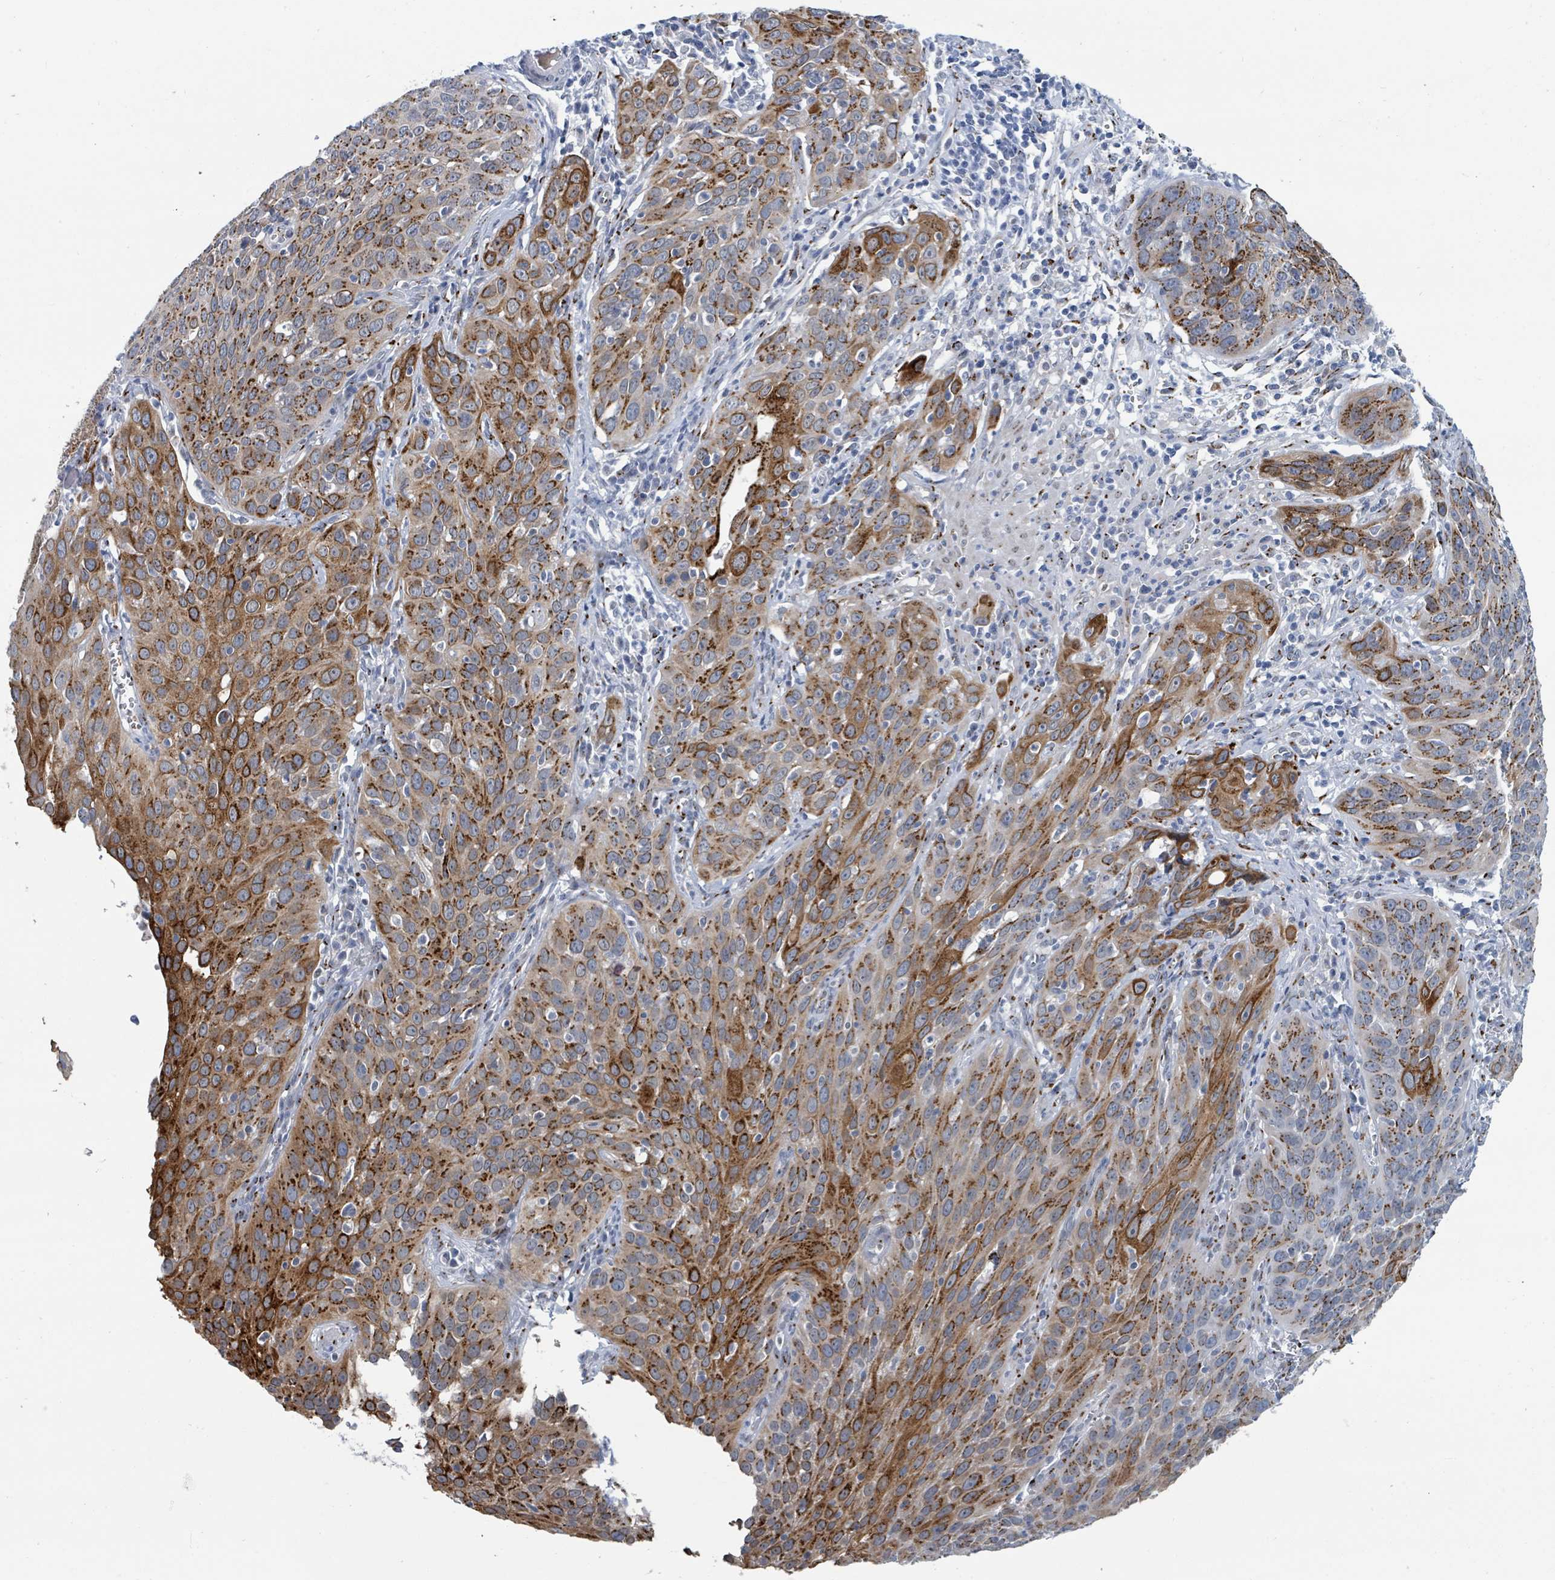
{"staining": {"intensity": "strong", "quantity": "25%-75%", "location": "cytoplasmic/membranous"}, "tissue": "cervical cancer", "cell_type": "Tumor cells", "image_type": "cancer", "snomed": [{"axis": "morphology", "description": "Squamous cell carcinoma, NOS"}, {"axis": "topography", "description": "Cervix"}], "caption": "DAB (3,3'-diaminobenzidine) immunohistochemical staining of cervical cancer (squamous cell carcinoma) displays strong cytoplasmic/membranous protein staining in about 25%-75% of tumor cells.", "gene": "DCAF5", "patient": {"sex": "female", "age": 36}}